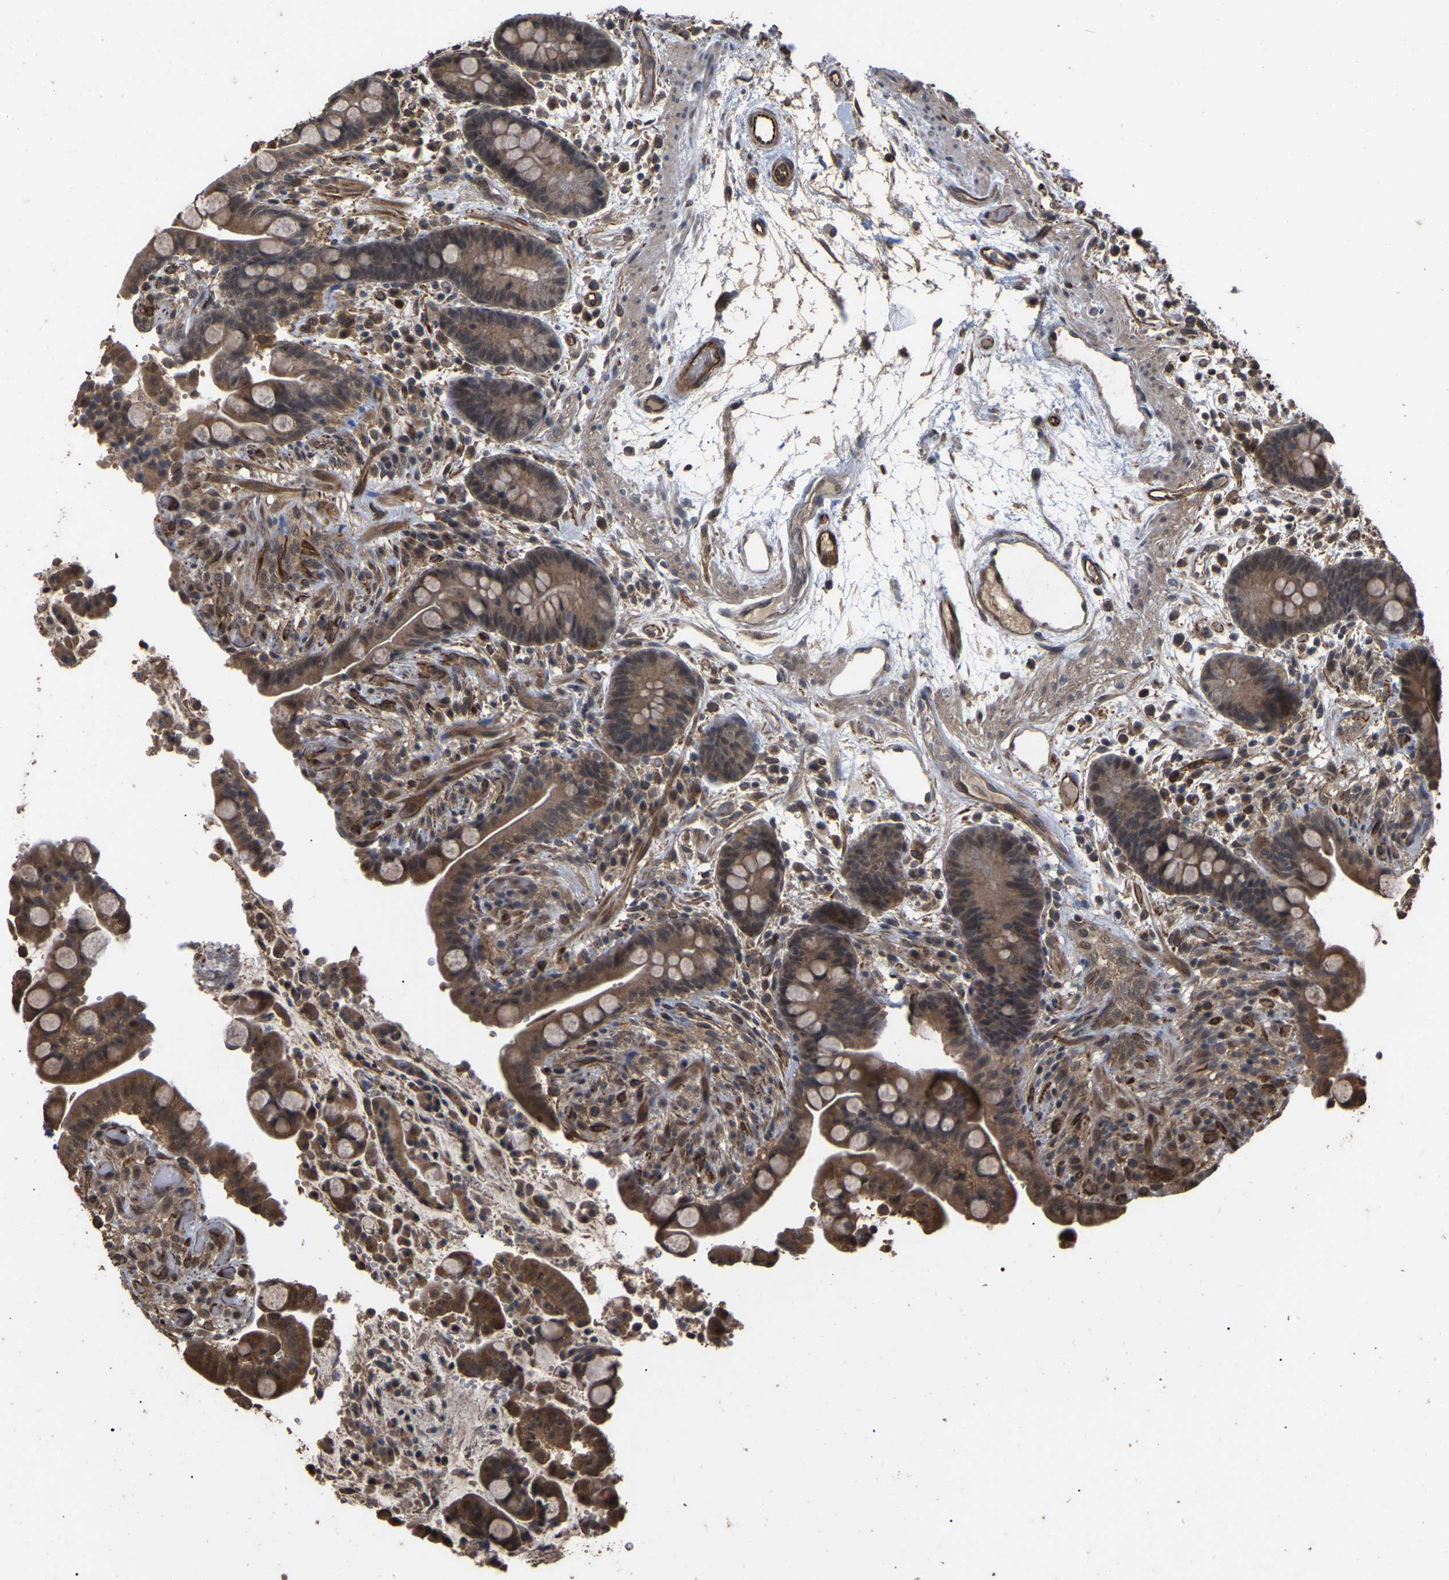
{"staining": {"intensity": "moderate", "quantity": "25%-75%", "location": "cytoplasmic/membranous"}, "tissue": "colon", "cell_type": "Endothelial cells", "image_type": "normal", "snomed": [{"axis": "morphology", "description": "Normal tissue, NOS"}, {"axis": "topography", "description": "Colon"}], "caption": "A high-resolution image shows immunohistochemistry (IHC) staining of benign colon, which demonstrates moderate cytoplasmic/membranous staining in about 25%-75% of endothelial cells.", "gene": "FAM161B", "patient": {"sex": "male", "age": 73}}